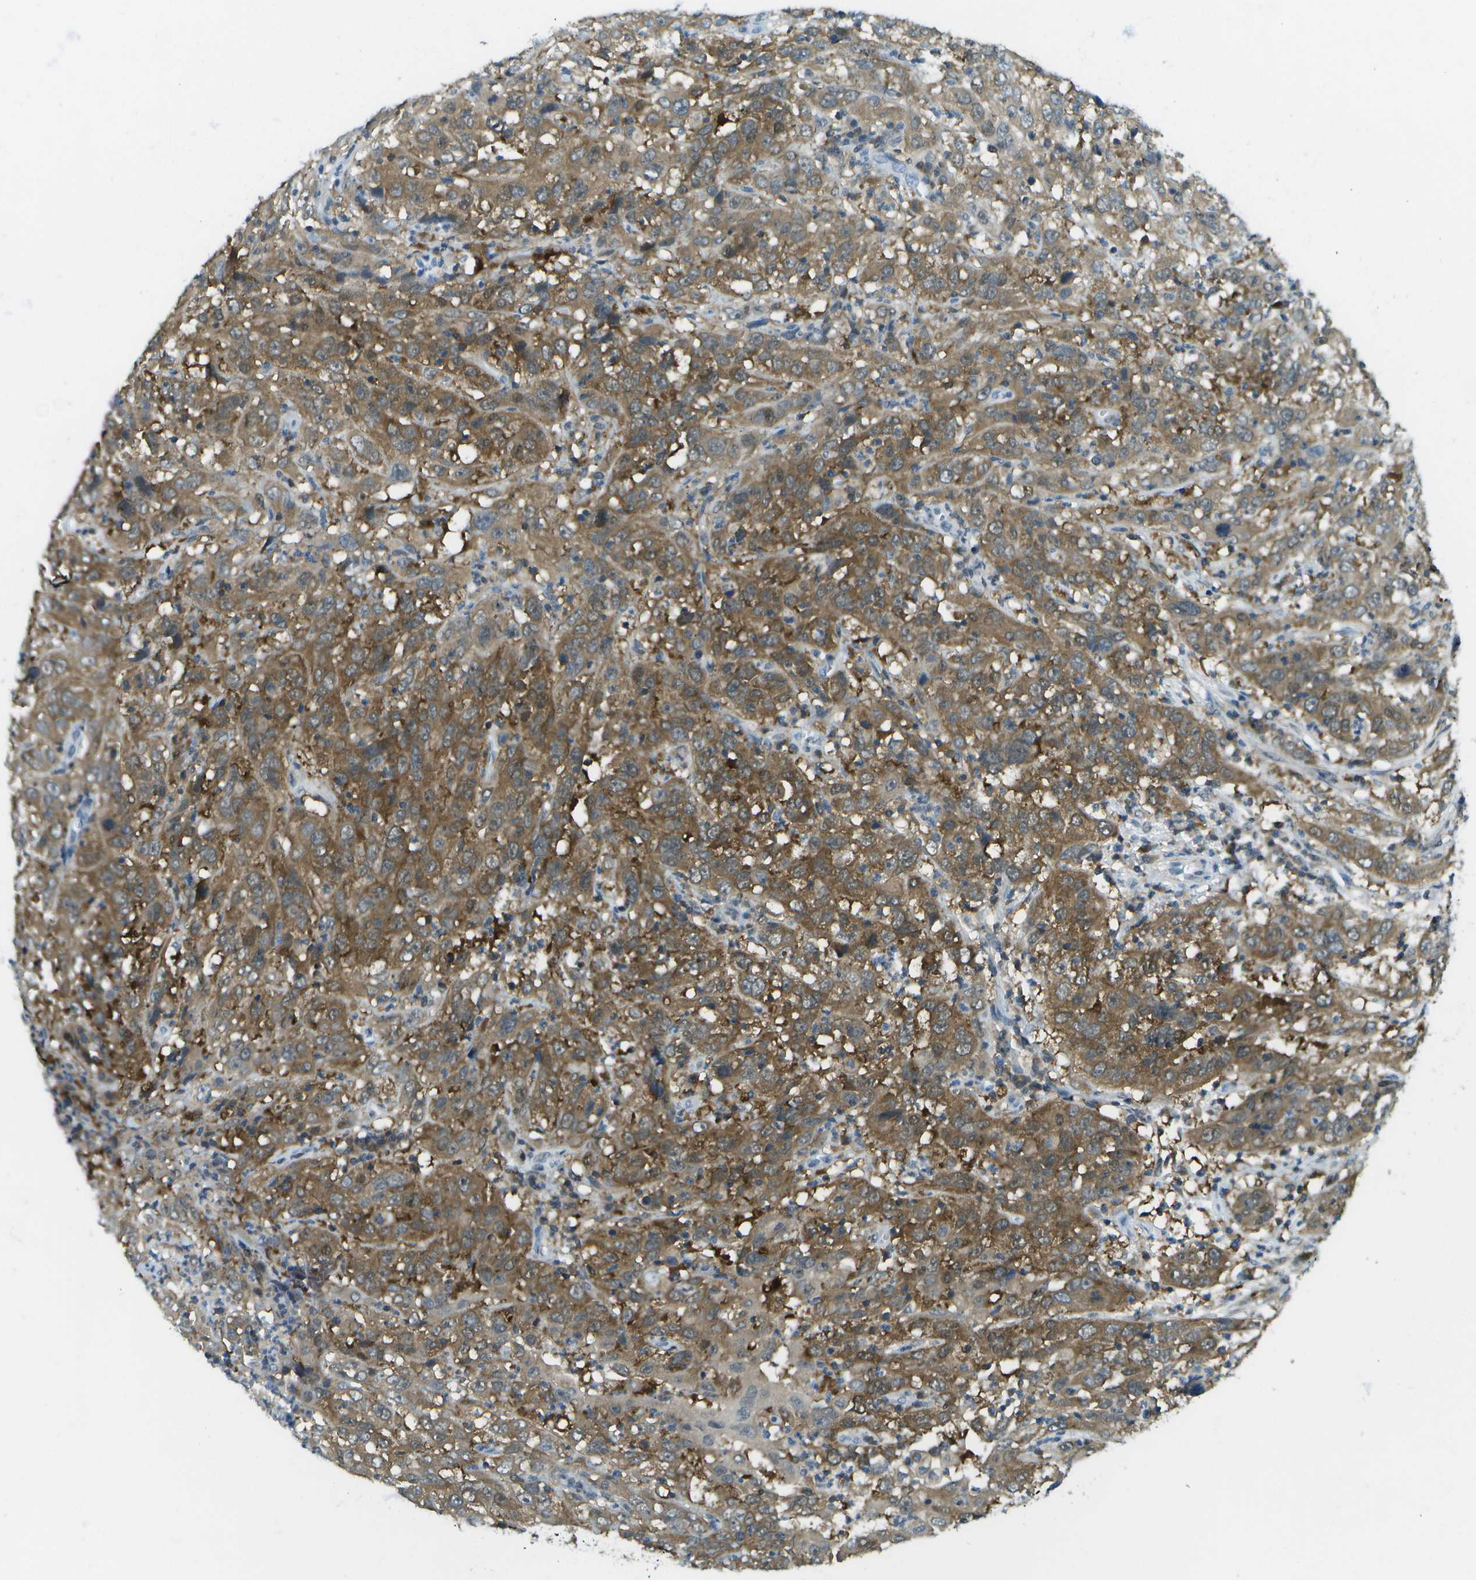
{"staining": {"intensity": "moderate", "quantity": ">75%", "location": "cytoplasmic/membranous"}, "tissue": "cervical cancer", "cell_type": "Tumor cells", "image_type": "cancer", "snomed": [{"axis": "morphology", "description": "Squamous cell carcinoma, NOS"}, {"axis": "topography", "description": "Cervix"}], "caption": "Protein expression analysis of human cervical squamous cell carcinoma reveals moderate cytoplasmic/membranous positivity in approximately >75% of tumor cells.", "gene": "CDH23", "patient": {"sex": "female", "age": 32}}